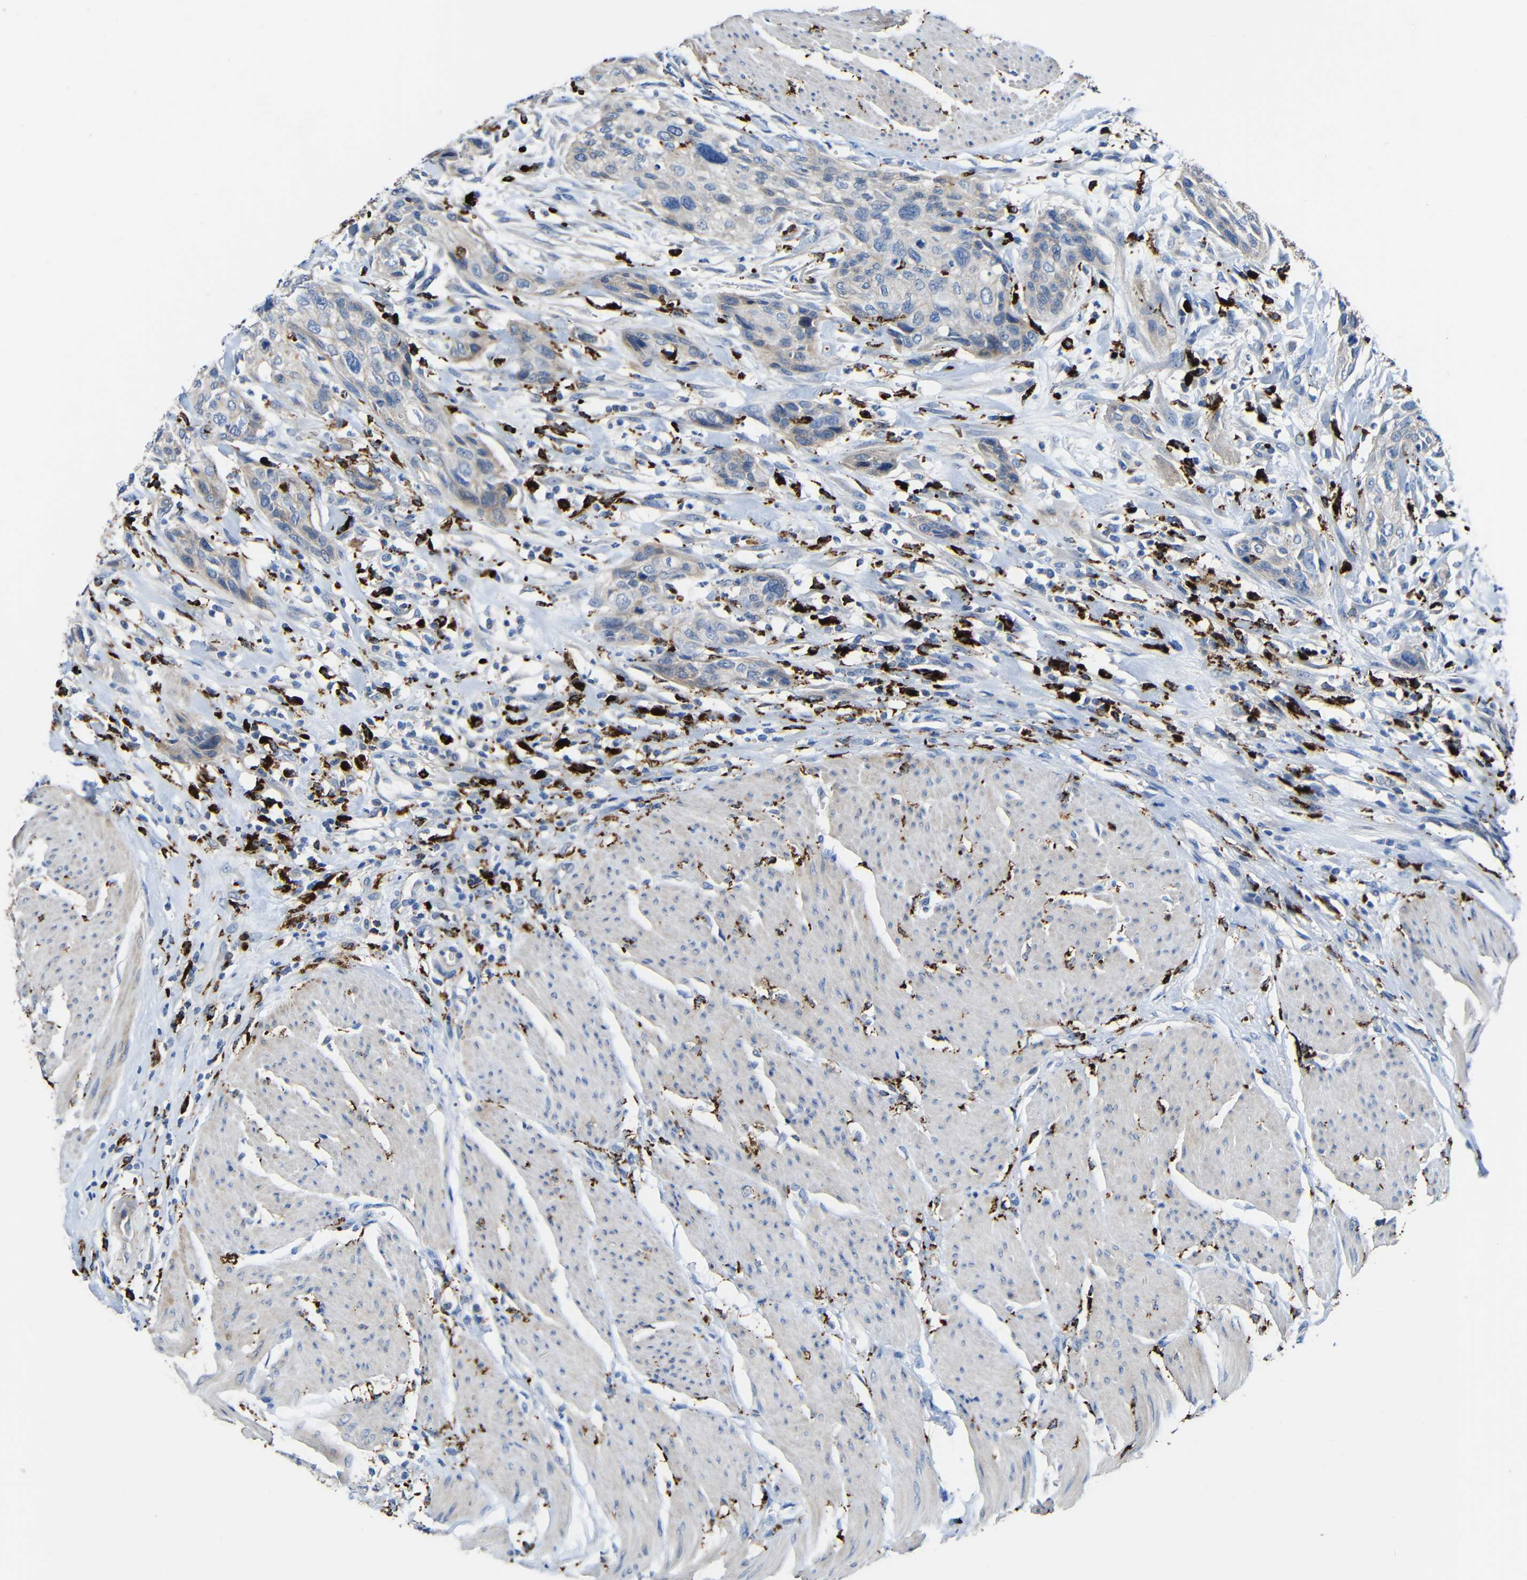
{"staining": {"intensity": "weak", "quantity": ">75%", "location": "cytoplasmic/membranous"}, "tissue": "urothelial cancer", "cell_type": "Tumor cells", "image_type": "cancer", "snomed": [{"axis": "morphology", "description": "Urothelial carcinoma, High grade"}, {"axis": "topography", "description": "Urinary bladder"}], "caption": "Protein staining by immunohistochemistry (IHC) exhibits weak cytoplasmic/membranous expression in about >75% of tumor cells in urothelial cancer. (DAB IHC, brown staining for protein, blue staining for nuclei).", "gene": "HLA-DMA", "patient": {"sex": "male", "age": 35}}